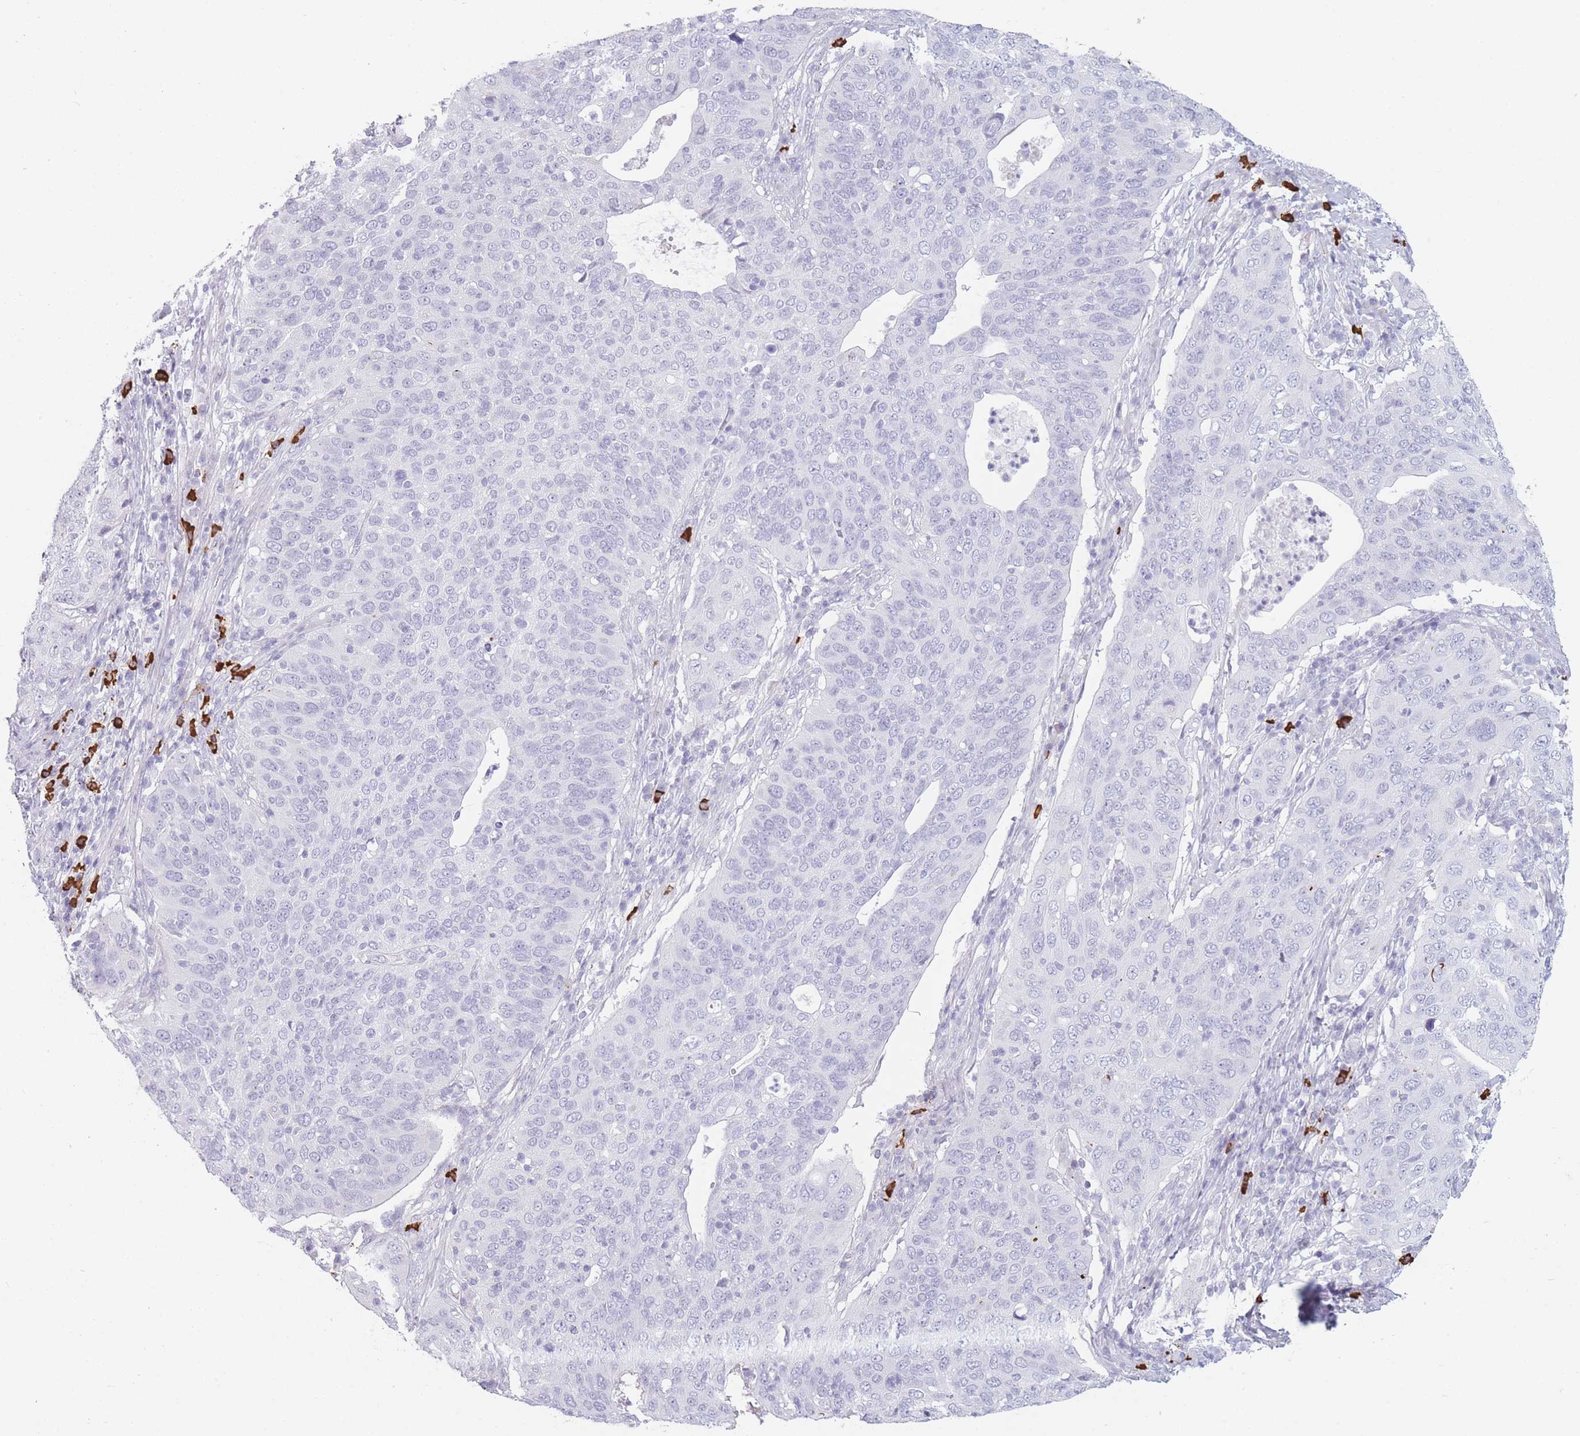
{"staining": {"intensity": "negative", "quantity": "none", "location": "none"}, "tissue": "cervical cancer", "cell_type": "Tumor cells", "image_type": "cancer", "snomed": [{"axis": "morphology", "description": "Squamous cell carcinoma, NOS"}, {"axis": "topography", "description": "Cervix"}], "caption": "Tumor cells are negative for brown protein staining in cervical squamous cell carcinoma. Brightfield microscopy of immunohistochemistry stained with DAB (brown) and hematoxylin (blue), captured at high magnification.", "gene": "PLEKHG2", "patient": {"sex": "female", "age": 36}}